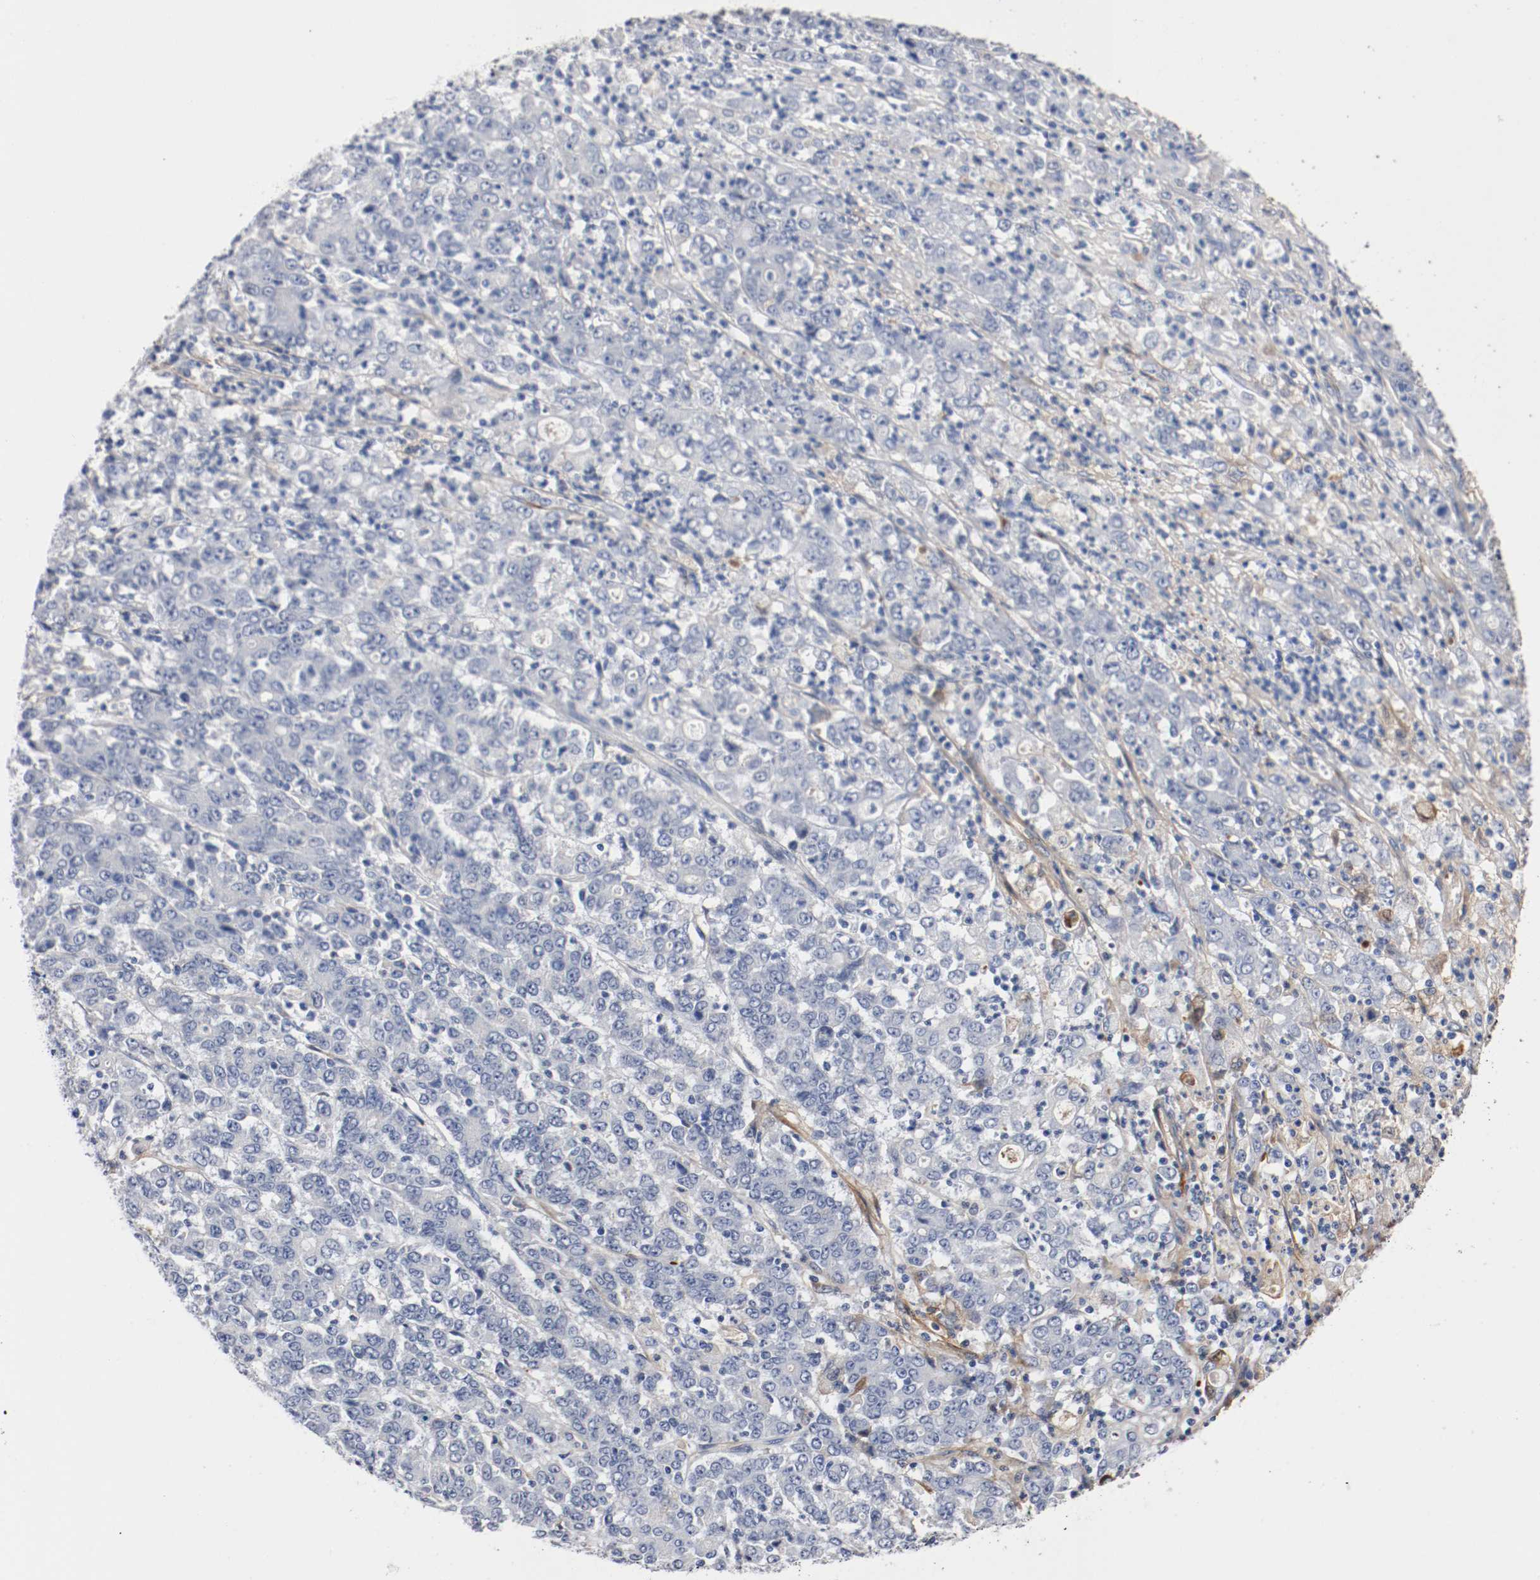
{"staining": {"intensity": "negative", "quantity": "none", "location": "none"}, "tissue": "stomach cancer", "cell_type": "Tumor cells", "image_type": "cancer", "snomed": [{"axis": "morphology", "description": "Adenocarcinoma, NOS"}, {"axis": "topography", "description": "Stomach, lower"}], "caption": "Immunohistochemical staining of adenocarcinoma (stomach) reveals no significant staining in tumor cells.", "gene": "TNC", "patient": {"sex": "female", "age": 71}}